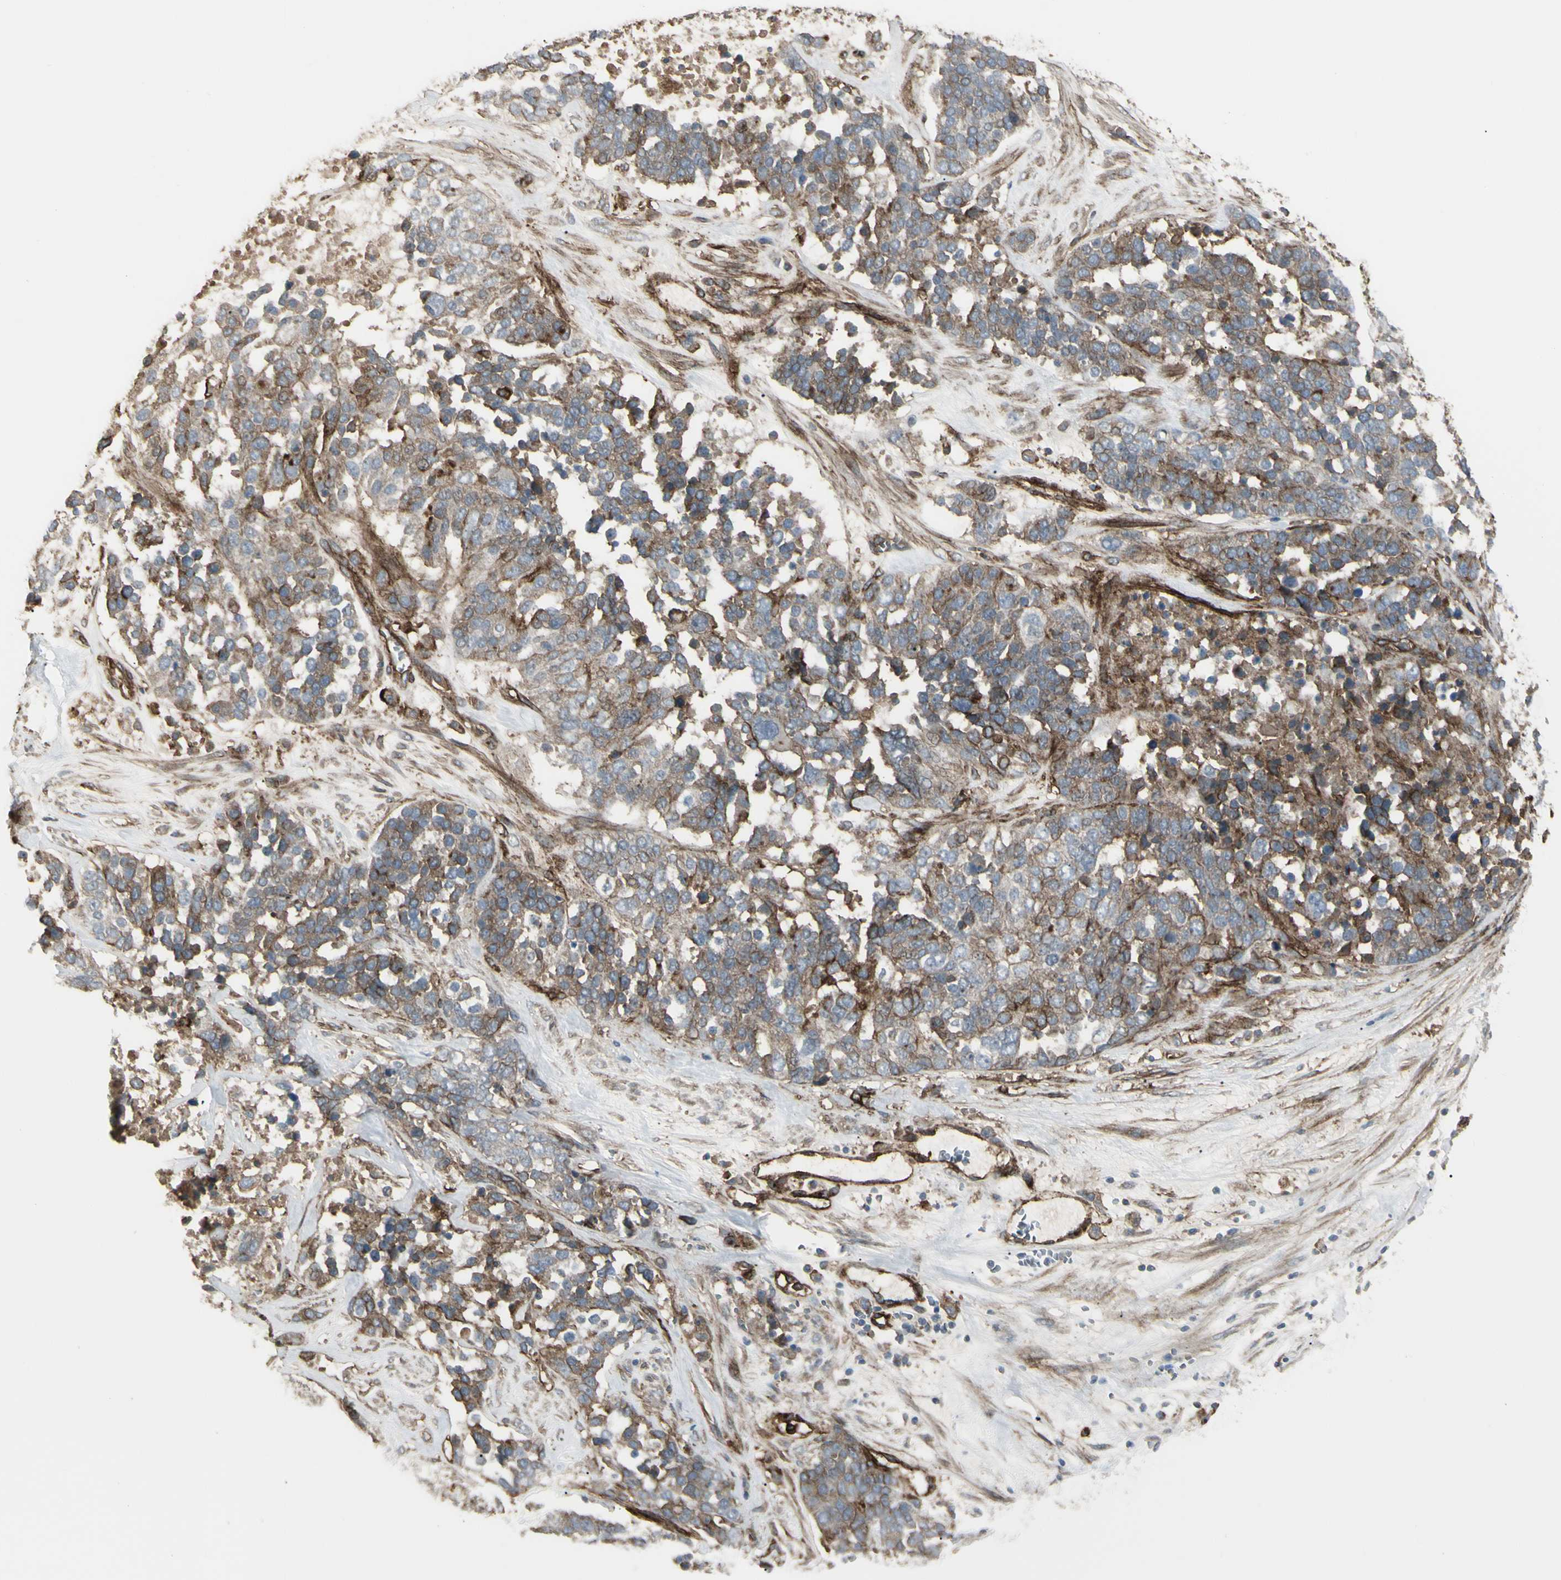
{"staining": {"intensity": "weak", "quantity": "25%-75%", "location": "cytoplasmic/membranous"}, "tissue": "ovarian cancer", "cell_type": "Tumor cells", "image_type": "cancer", "snomed": [{"axis": "morphology", "description": "Cystadenocarcinoma, serous, NOS"}, {"axis": "topography", "description": "Ovary"}], "caption": "High-magnification brightfield microscopy of ovarian serous cystadenocarcinoma stained with DAB (3,3'-diaminobenzidine) (brown) and counterstained with hematoxylin (blue). tumor cells exhibit weak cytoplasmic/membranous expression is present in about25%-75% of cells.", "gene": "CD276", "patient": {"sex": "female", "age": 44}}